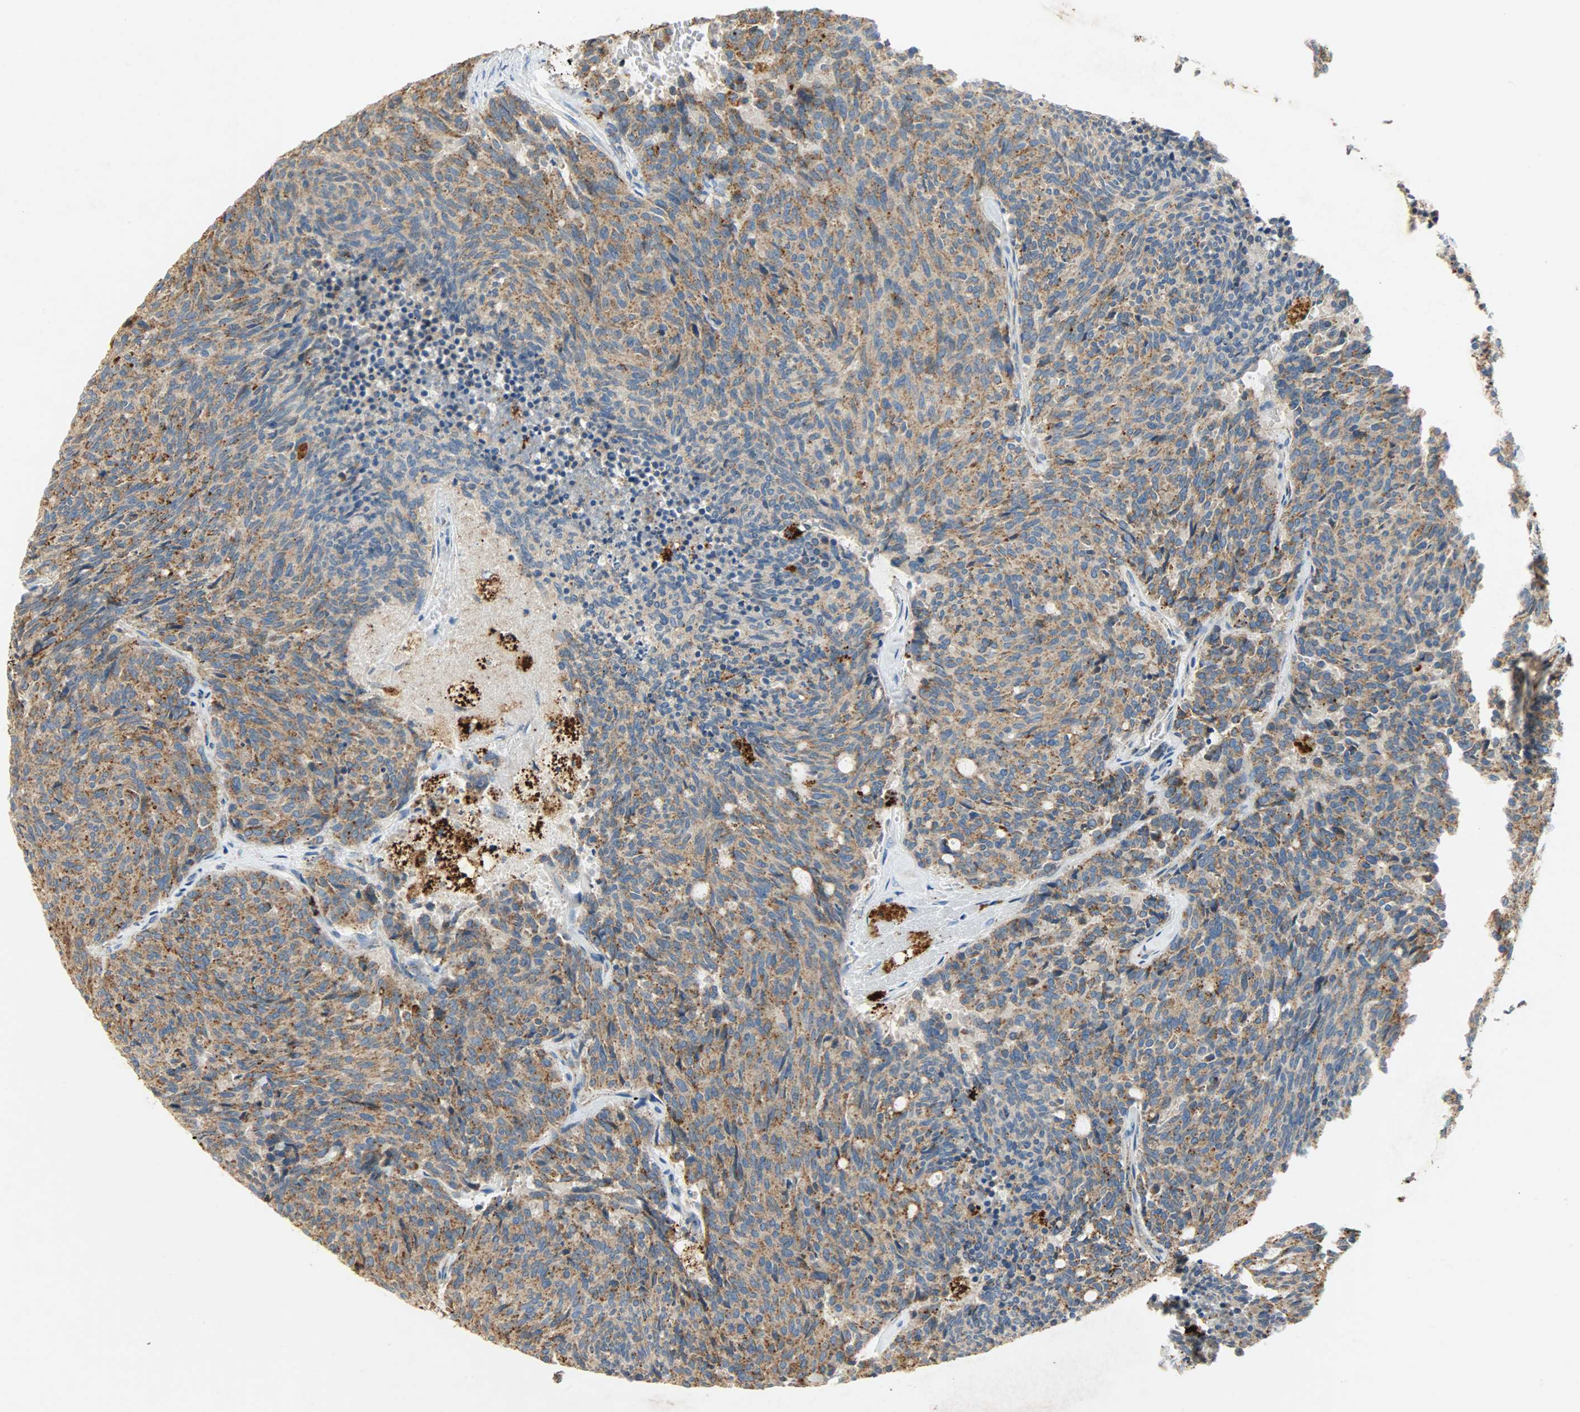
{"staining": {"intensity": "moderate", "quantity": ">75%", "location": "cytoplasmic/membranous"}, "tissue": "carcinoid", "cell_type": "Tumor cells", "image_type": "cancer", "snomed": [{"axis": "morphology", "description": "Carcinoid, malignant, NOS"}, {"axis": "topography", "description": "Pancreas"}], "caption": "This micrograph shows immunohistochemistry (IHC) staining of carcinoid, with medium moderate cytoplasmic/membranous expression in approximately >75% of tumor cells.", "gene": "ASAH1", "patient": {"sex": "female", "age": 54}}